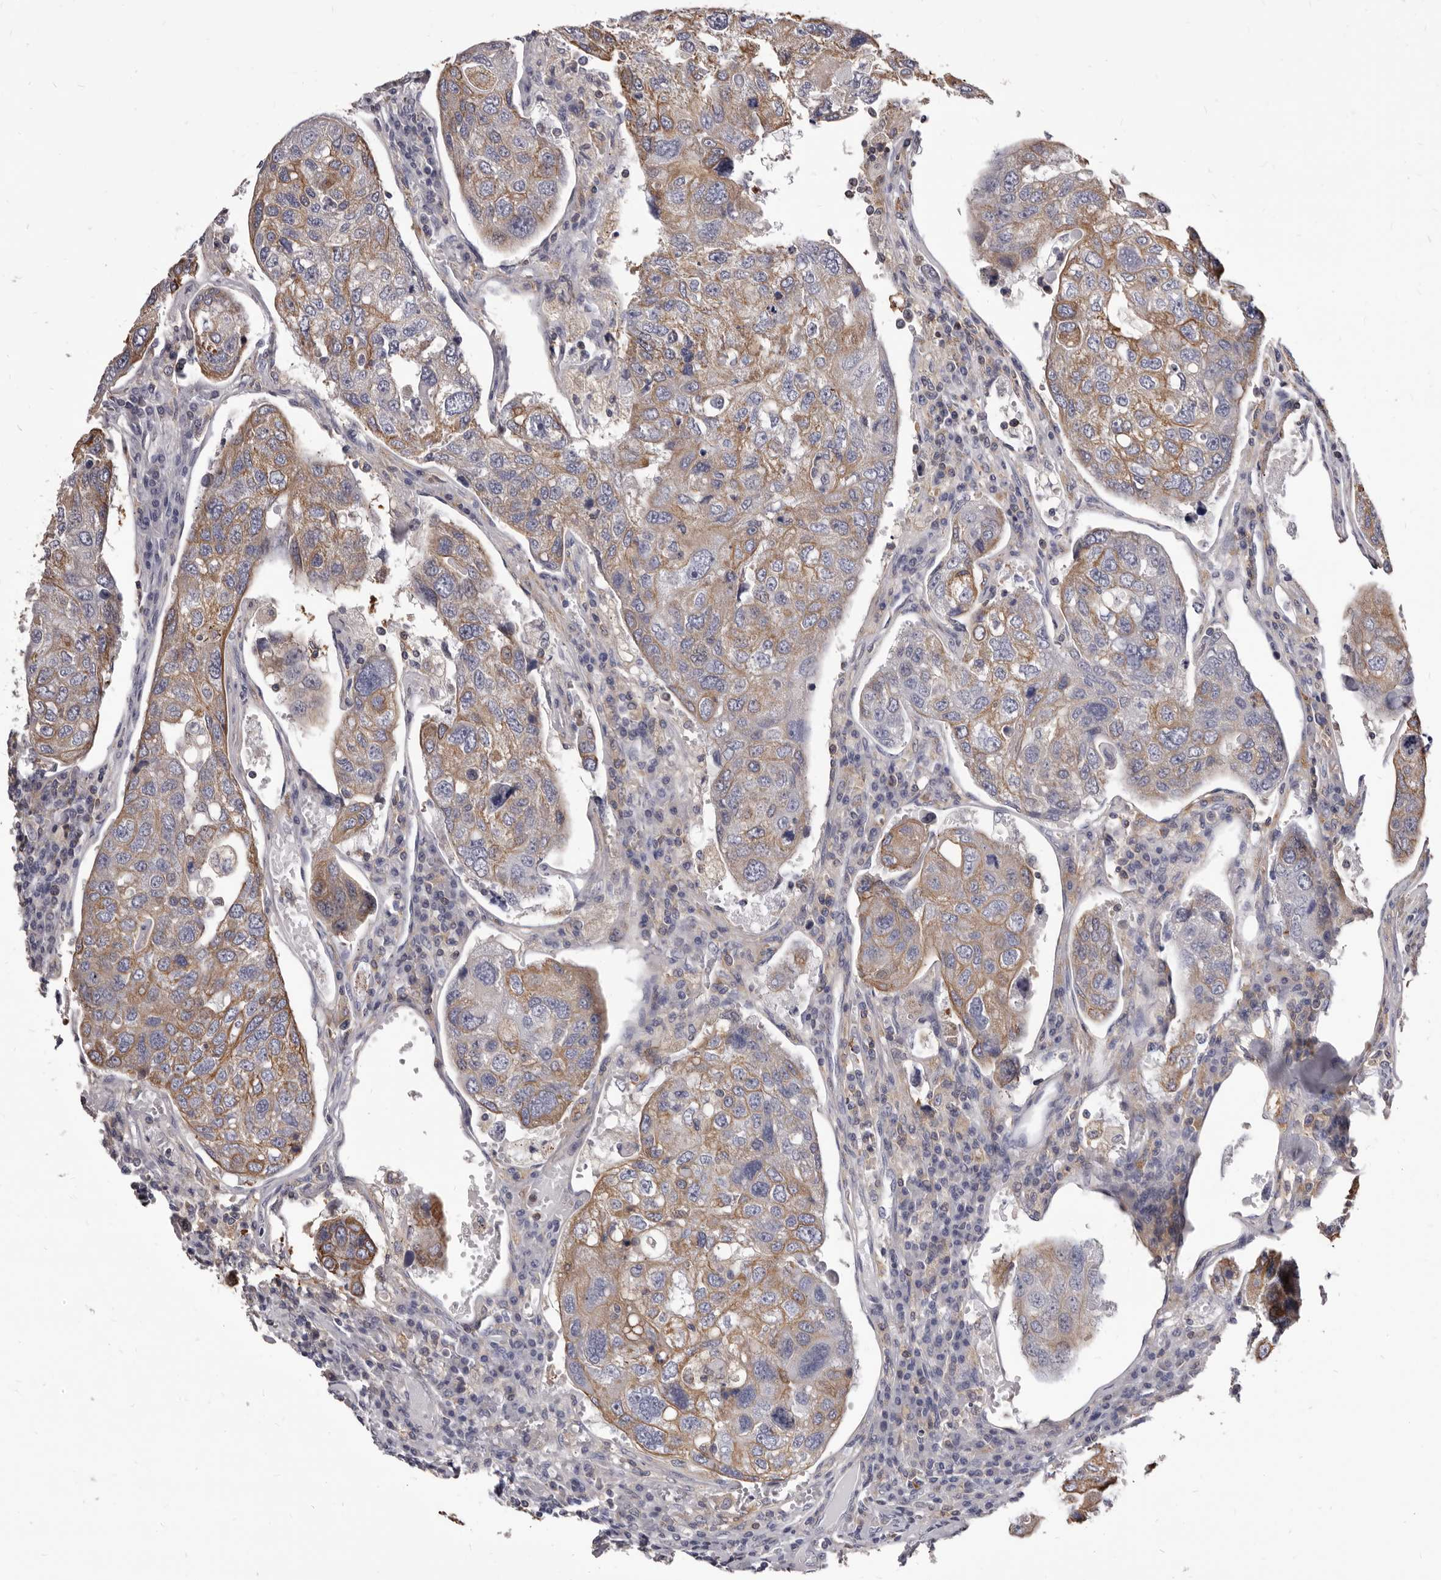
{"staining": {"intensity": "moderate", "quantity": "25%-75%", "location": "cytoplasmic/membranous"}, "tissue": "urothelial cancer", "cell_type": "Tumor cells", "image_type": "cancer", "snomed": [{"axis": "morphology", "description": "Urothelial carcinoma, High grade"}, {"axis": "topography", "description": "Lymph node"}, {"axis": "topography", "description": "Urinary bladder"}], "caption": "The photomicrograph shows staining of urothelial cancer, revealing moderate cytoplasmic/membranous protein staining (brown color) within tumor cells.", "gene": "NIBAN1", "patient": {"sex": "male", "age": 51}}